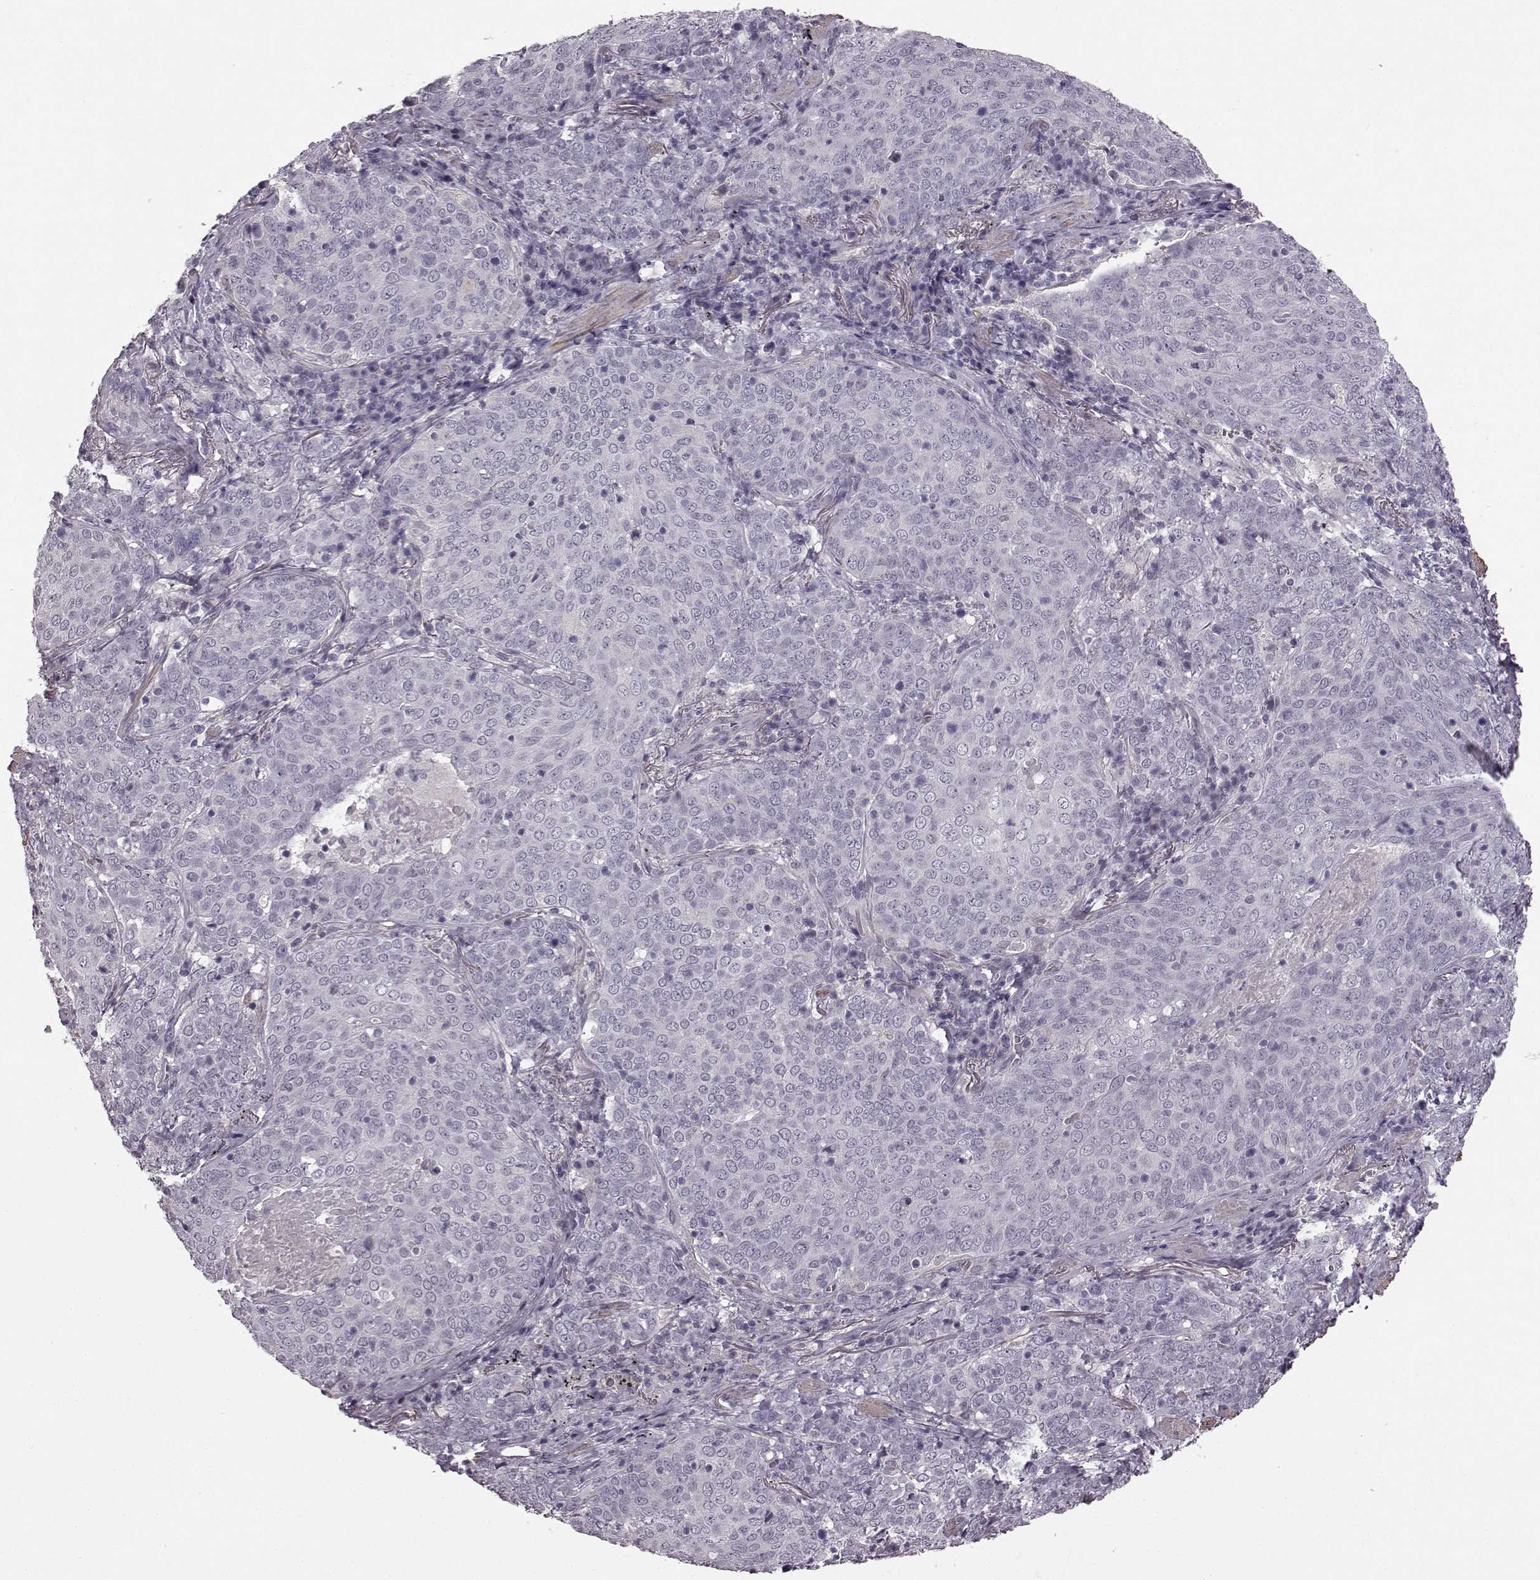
{"staining": {"intensity": "negative", "quantity": "none", "location": "none"}, "tissue": "lung cancer", "cell_type": "Tumor cells", "image_type": "cancer", "snomed": [{"axis": "morphology", "description": "Squamous cell carcinoma, NOS"}, {"axis": "topography", "description": "Lung"}], "caption": "Photomicrograph shows no significant protein staining in tumor cells of lung squamous cell carcinoma. The staining is performed using DAB (3,3'-diaminobenzidine) brown chromogen with nuclei counter-stained in using hematoxylin.", "gene": "SLCO3A1", "patient": {"sex": "male", "age": 82}}